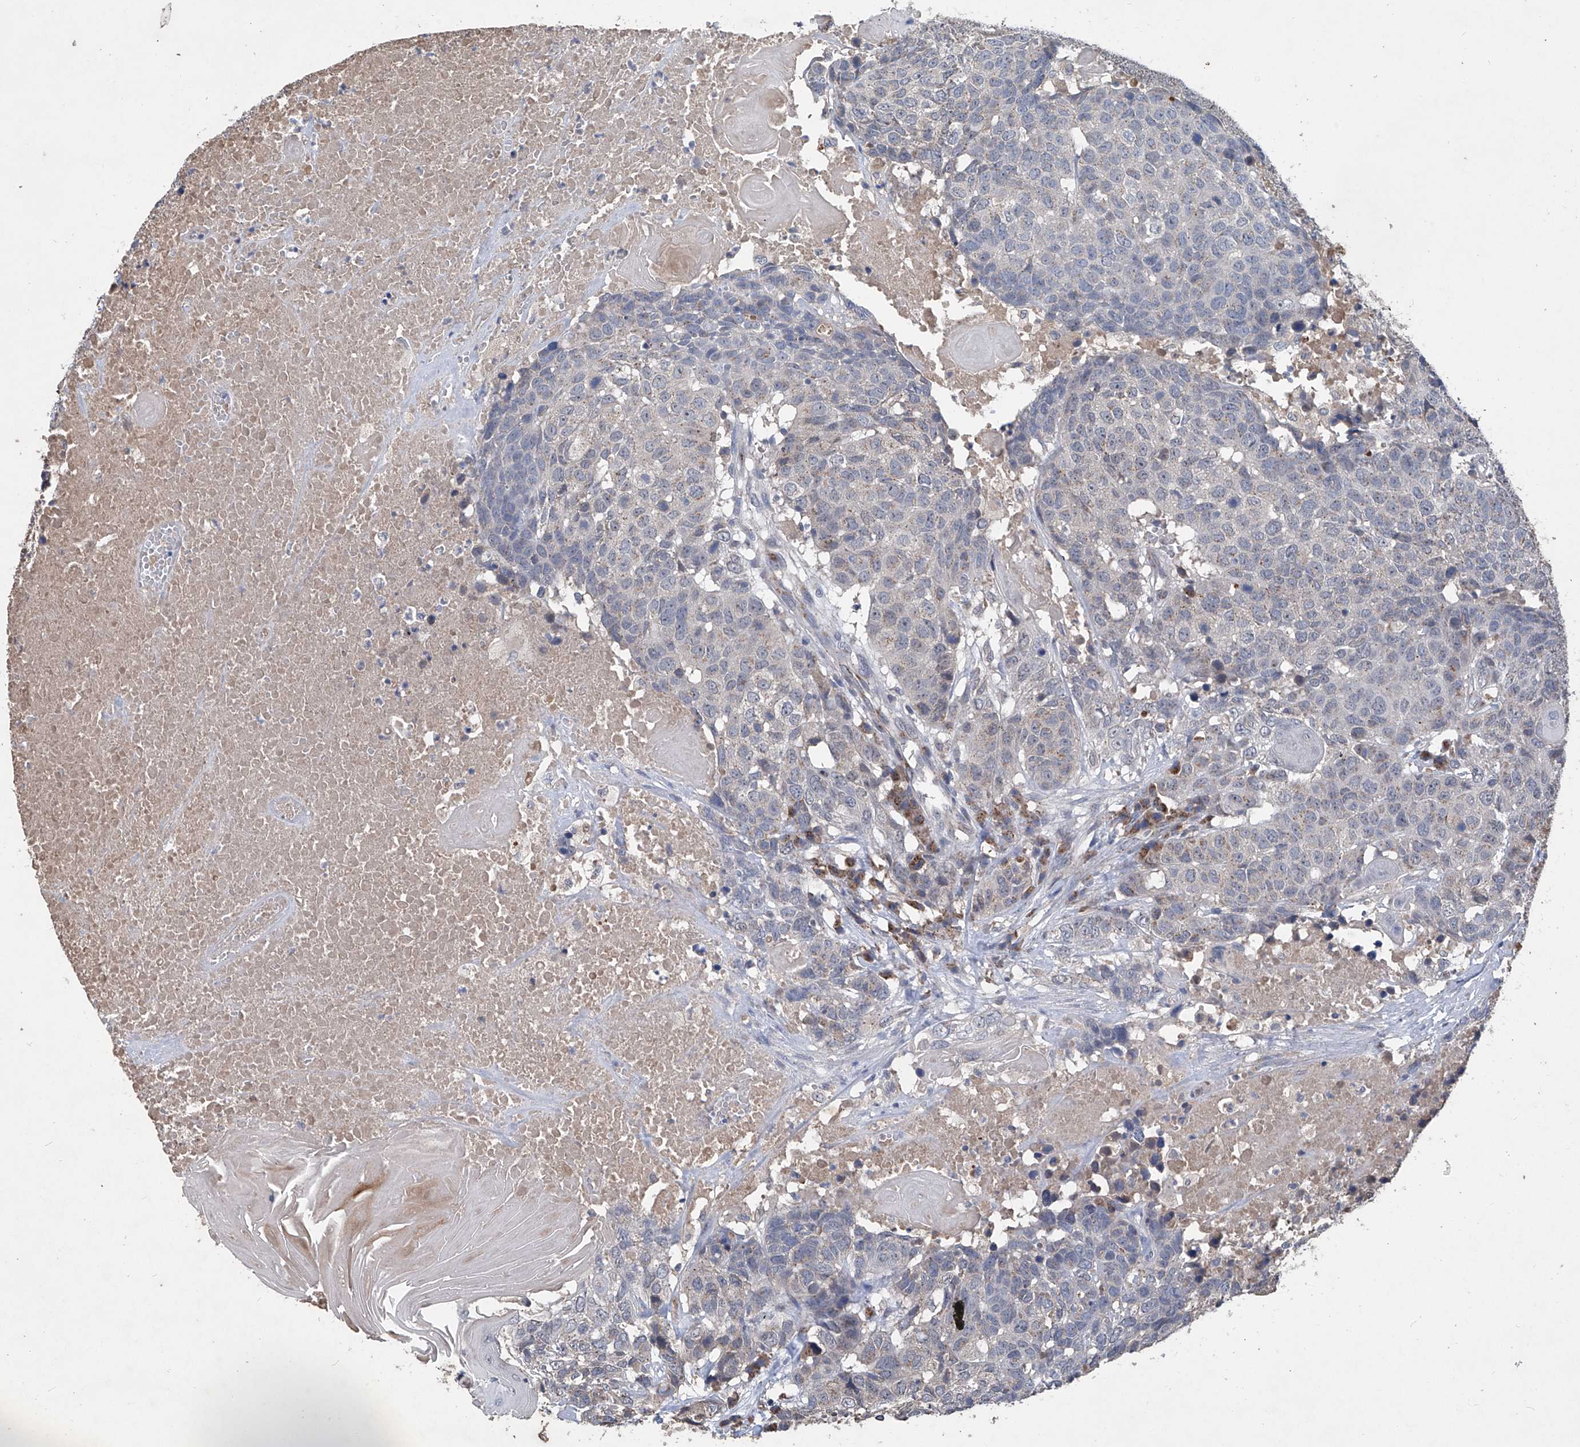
{"staining": {"intensity": "negative", "quantity": "none", "location": "none"}, "tissue": "head and neck cancer", "cell_type": "Tumor cells", "image_type": "cancer", "snomed": [{"axis": "morphology", "description": "Squamous cell carcinoma, NOS"}, {"axis": "topography", "description": "Head-Neck"}], "caption": "Tumor cells show no significant staining in head and neck cancer. Nuclei are stained in blue.", "gene": "PCSK5", "patient": {"sex": "male", "age": 66}}